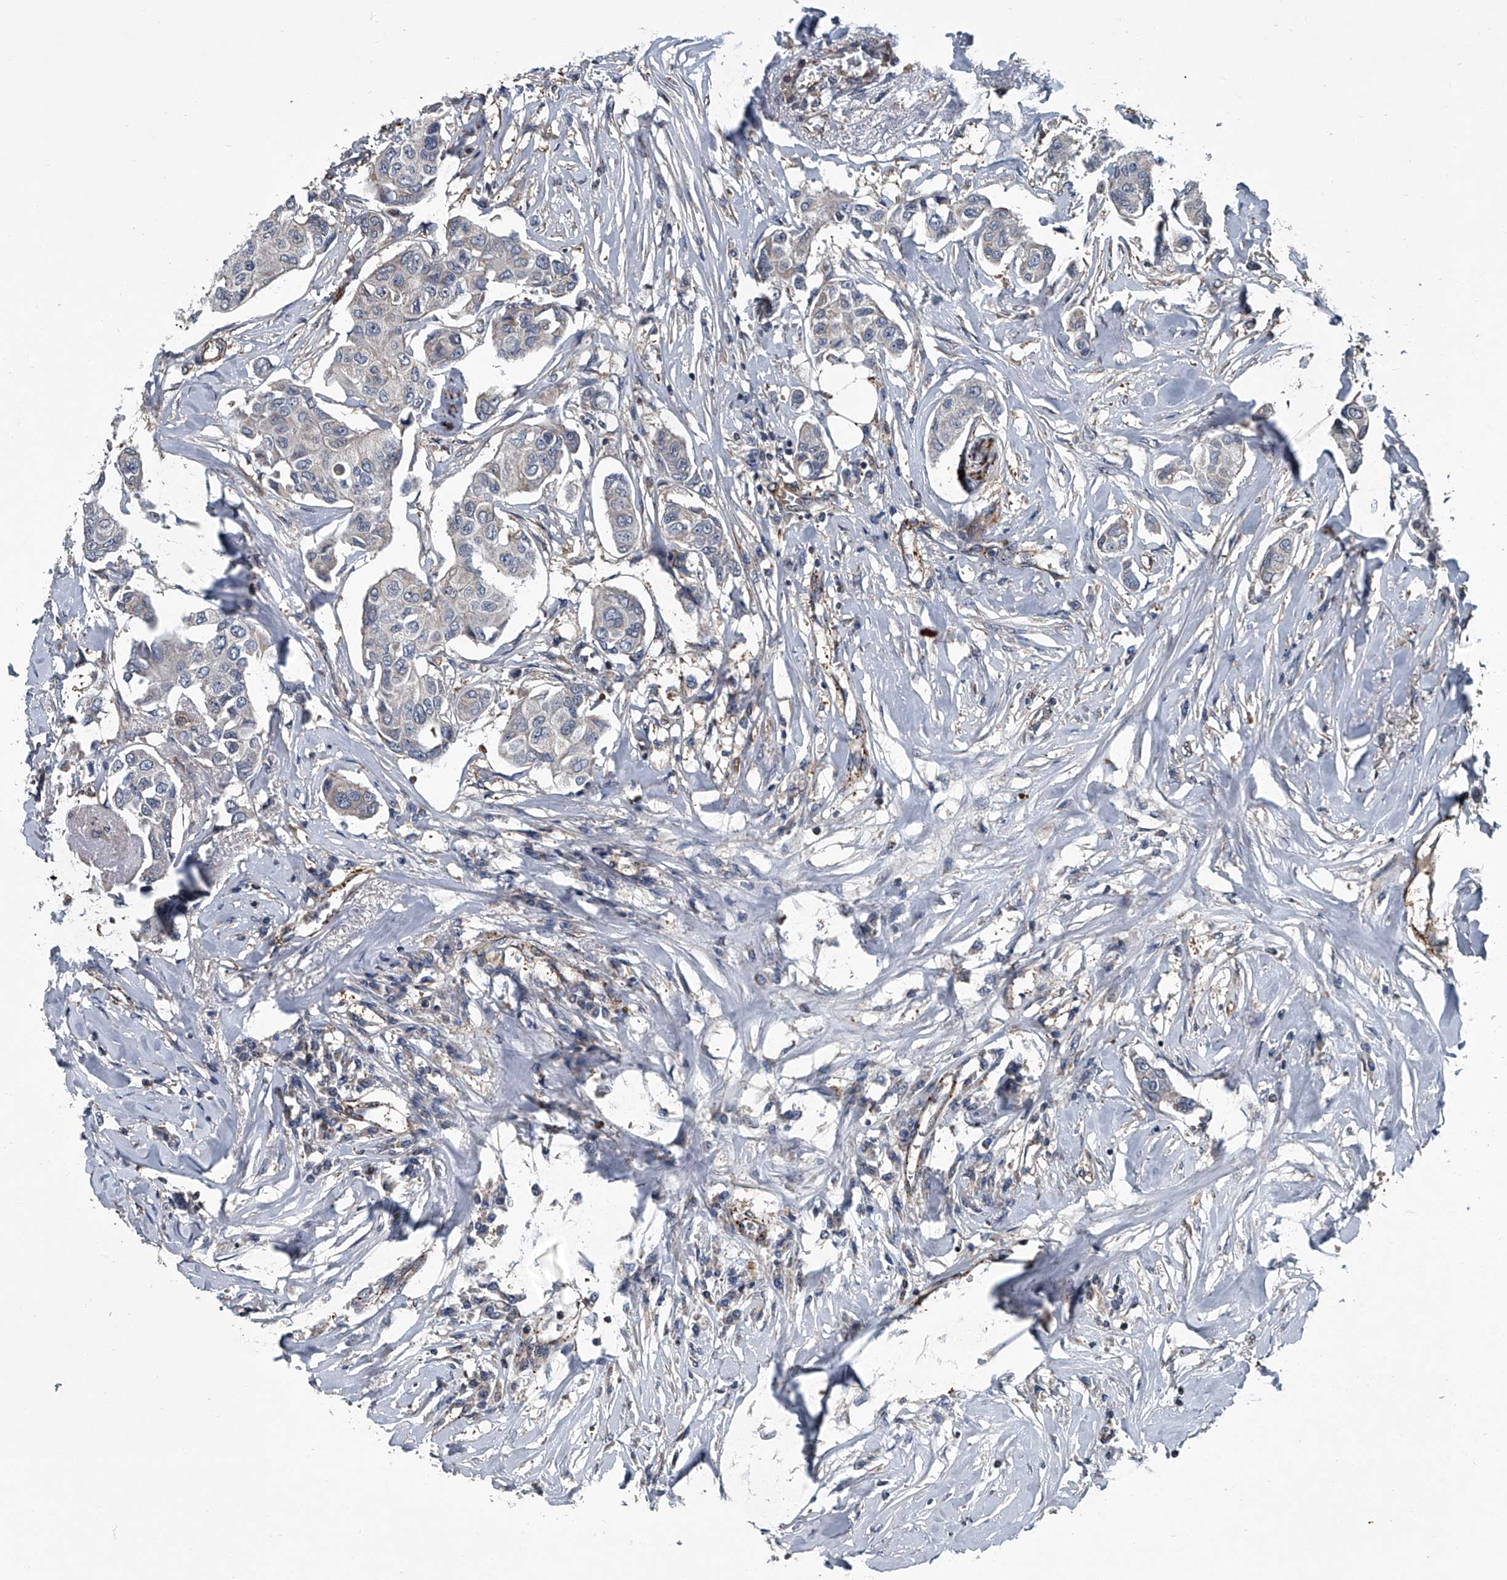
{"staining": {"intensity": "negative", "quantity": "none", "location": "none"}, "tissue": "breast cancer", "cell_type": "Tumor cells", "image_type": "cancer", "snomed": [{"axis": "morphology", "description": "Duct carcinoma"}, {"axis": "topography", "description": "Breast"}], "caption": "Image shows no significant protein expression in tumor cells of breast cancer (infiltrating ductal carcinoma). Nuclei are stained in blue.", "gene": "LDLRAD2", "patient": {"sex": "female", "age": 80}}